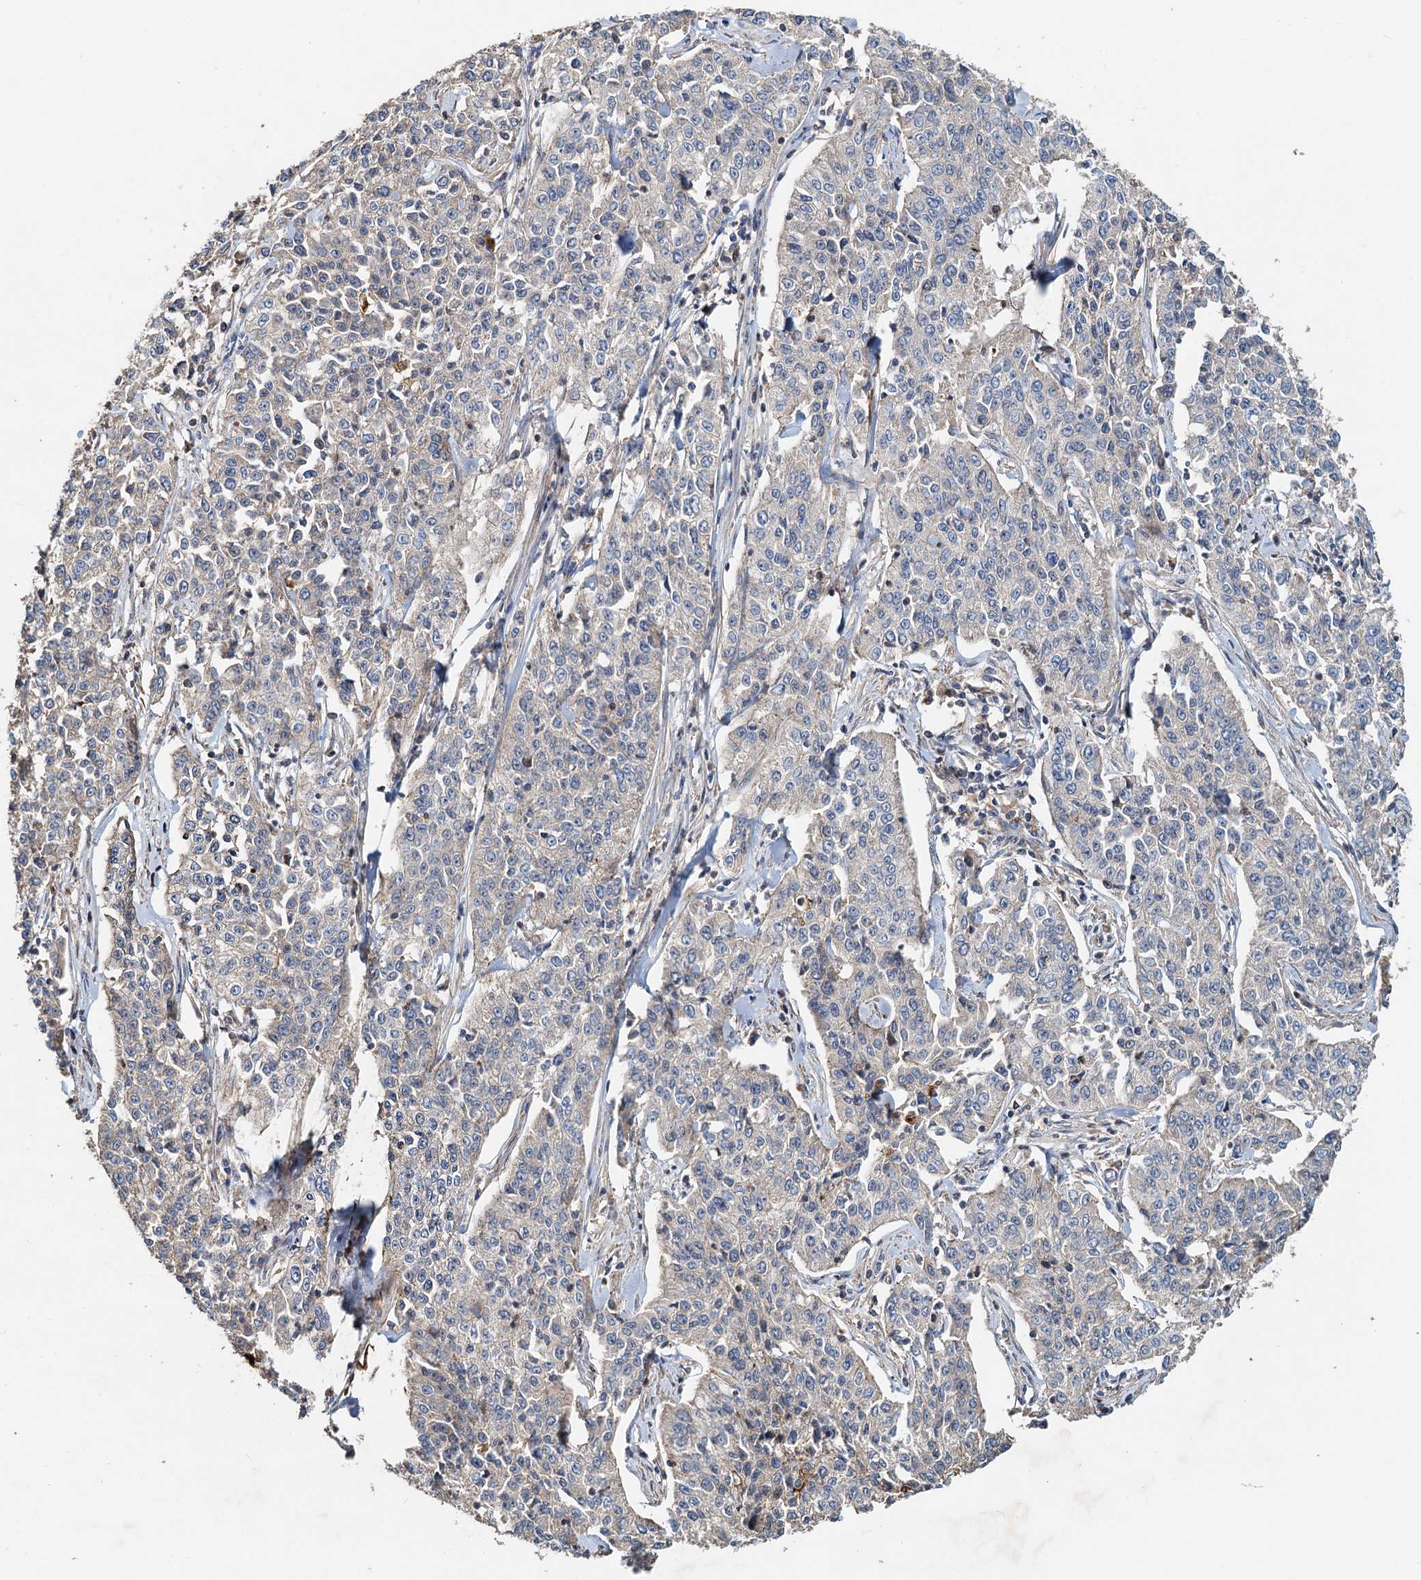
{"staining": {"intensity": "weak", "quantity": "<25%", "location": "cytoplasmic/membranous"}, "tissue": "cervical cancer", "cell_type": "Tumor cells", "image_type": "cancer", "snomed": [{"axis": "morphology", "description": "Squamous cell carcinoma, NOS"}, {"axis": "topography", "description": "Cervix"}], "caption": "Photomicrograph shows no significant protein positivity in tumor cells of squamous cell carcinoma (cervical).", "gene": "SDS", "patient": {"sex": "female", "age": 35}}